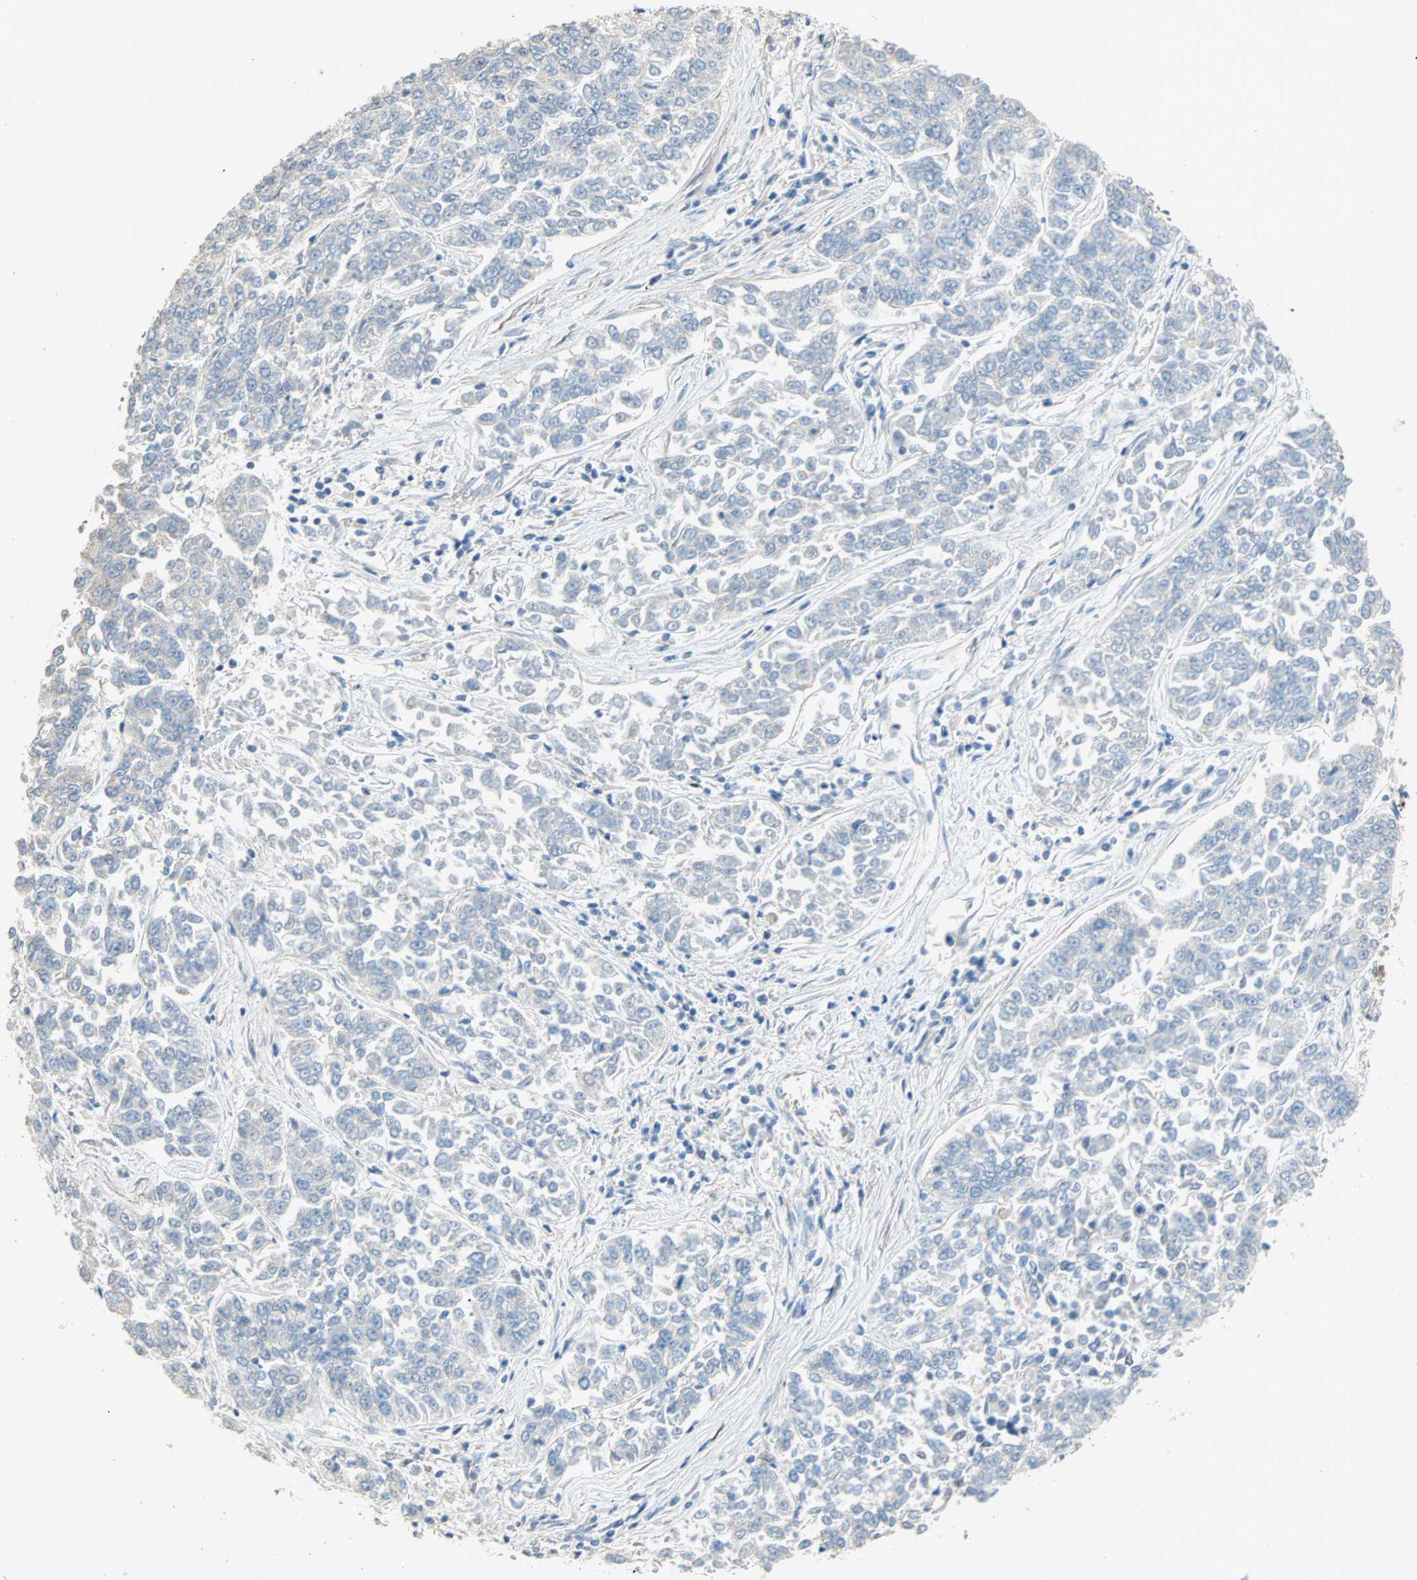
{"staining": {"intensity": "negative", "quantity": "none", "location": "none"}, "tissue": "lung cancer", "cell_type": "Tumor cells", "image_type": "cancer", "snomed": [{"axis": "morphology", "description": "Adenocarcinoma, NOS"}, {"axis": "topography", "description": "Lung"}], "caption": "Tumor cells show no significant staining in lung cancer (adenocarcinoma). (DAB (3,3'-diaminobenzidine) immunohistochemistry, high magnification).", "gene": "ACVRL1", "patient": {"sex": "male", "age": 84}}